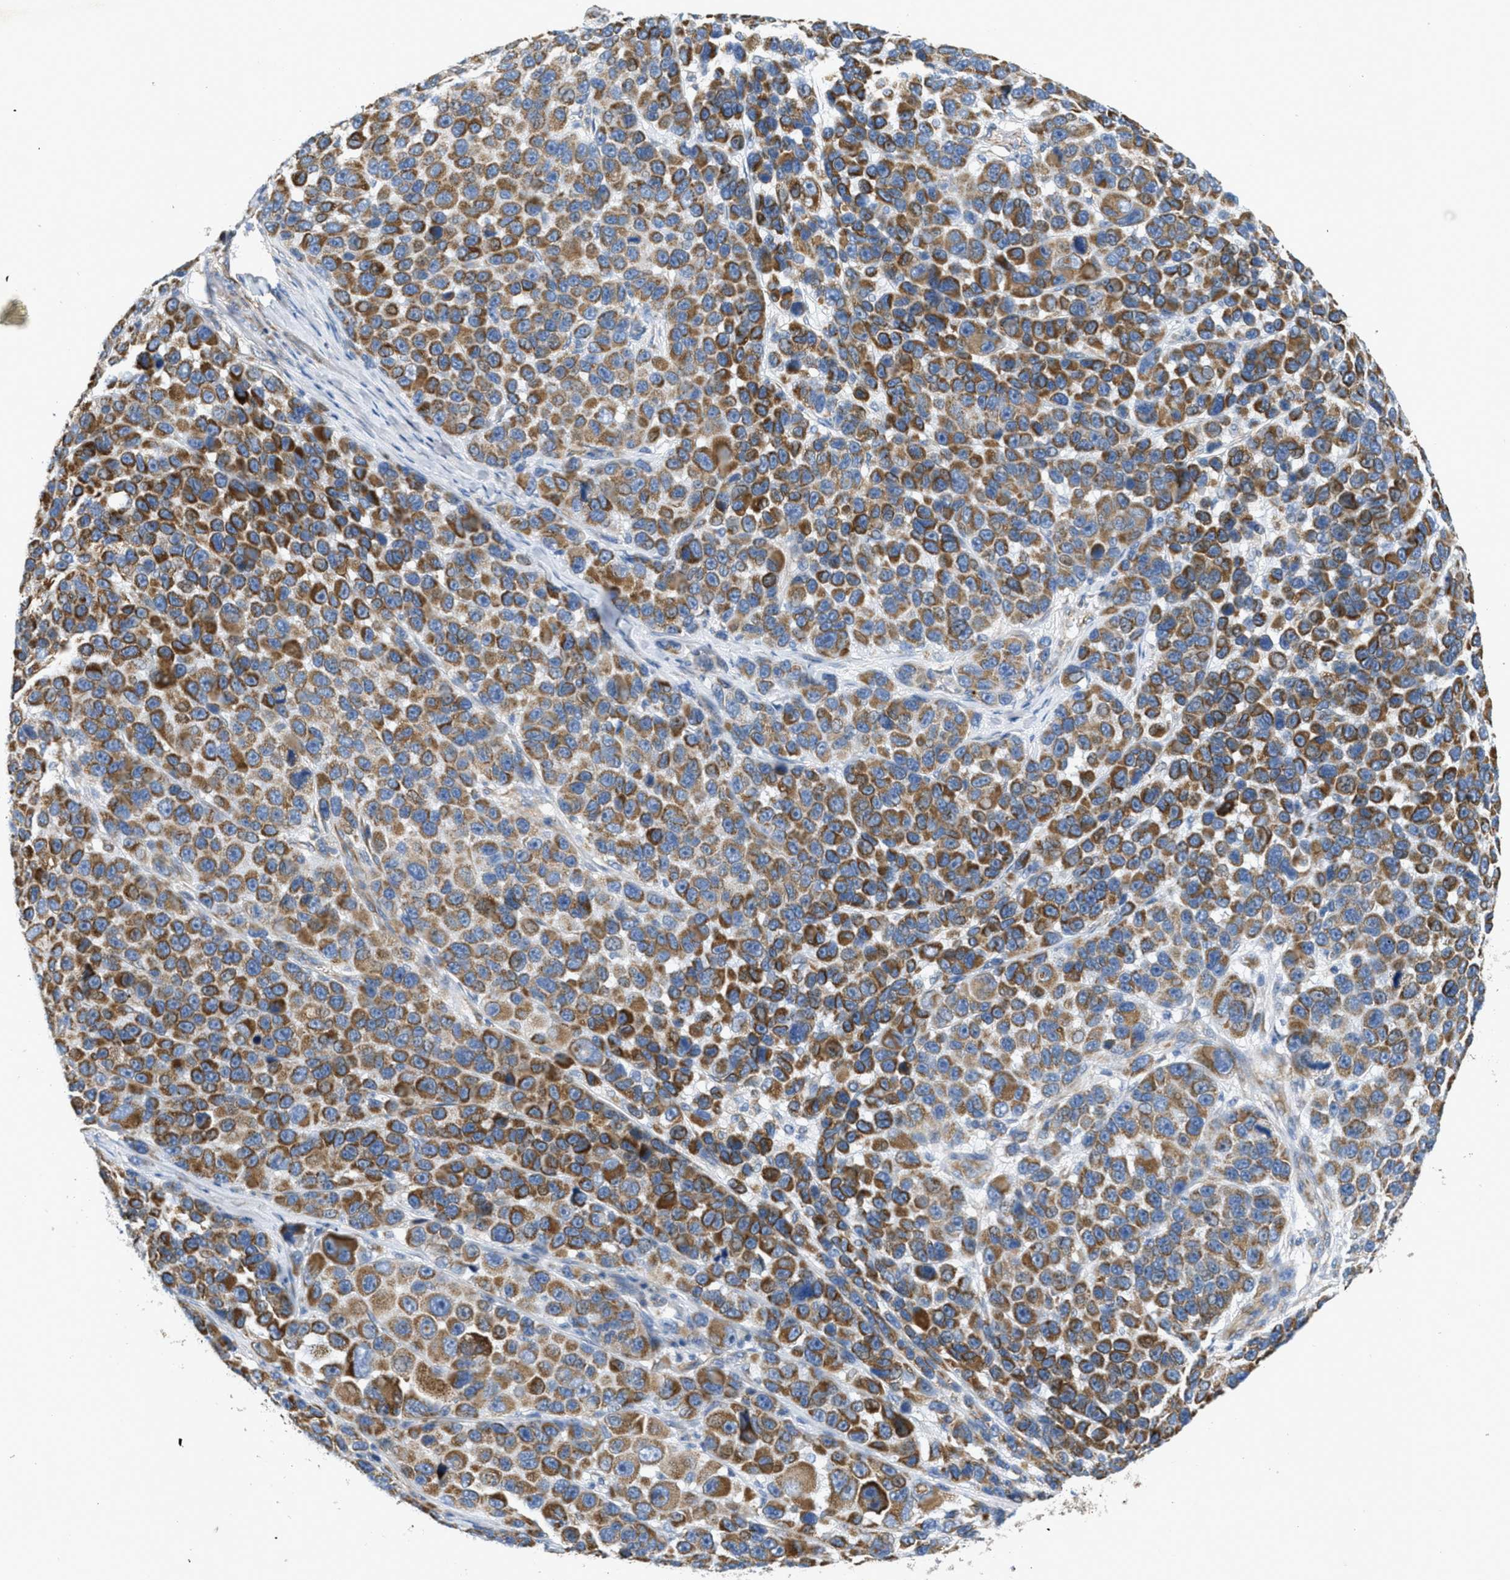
{"staining": {"intensity": "strong", "quantity": ">75%", "location": "cytoplasmic/membranous"}, "tissue": "melanoma", "cell_type": "Tumor cells", "image_type": "cancer", "snomed": [{"axis": "morphology", "description": "Malignant melanoma, NOS"}, {"axis": "topography", "description": "Skin"}], "caption": "A brown stain labels strong cytoplasmic/membranous staining of a protein in human melanoma tumor cells.", "gene": "BTN3A1", "patient": {"sex": "male", "age": 53}}